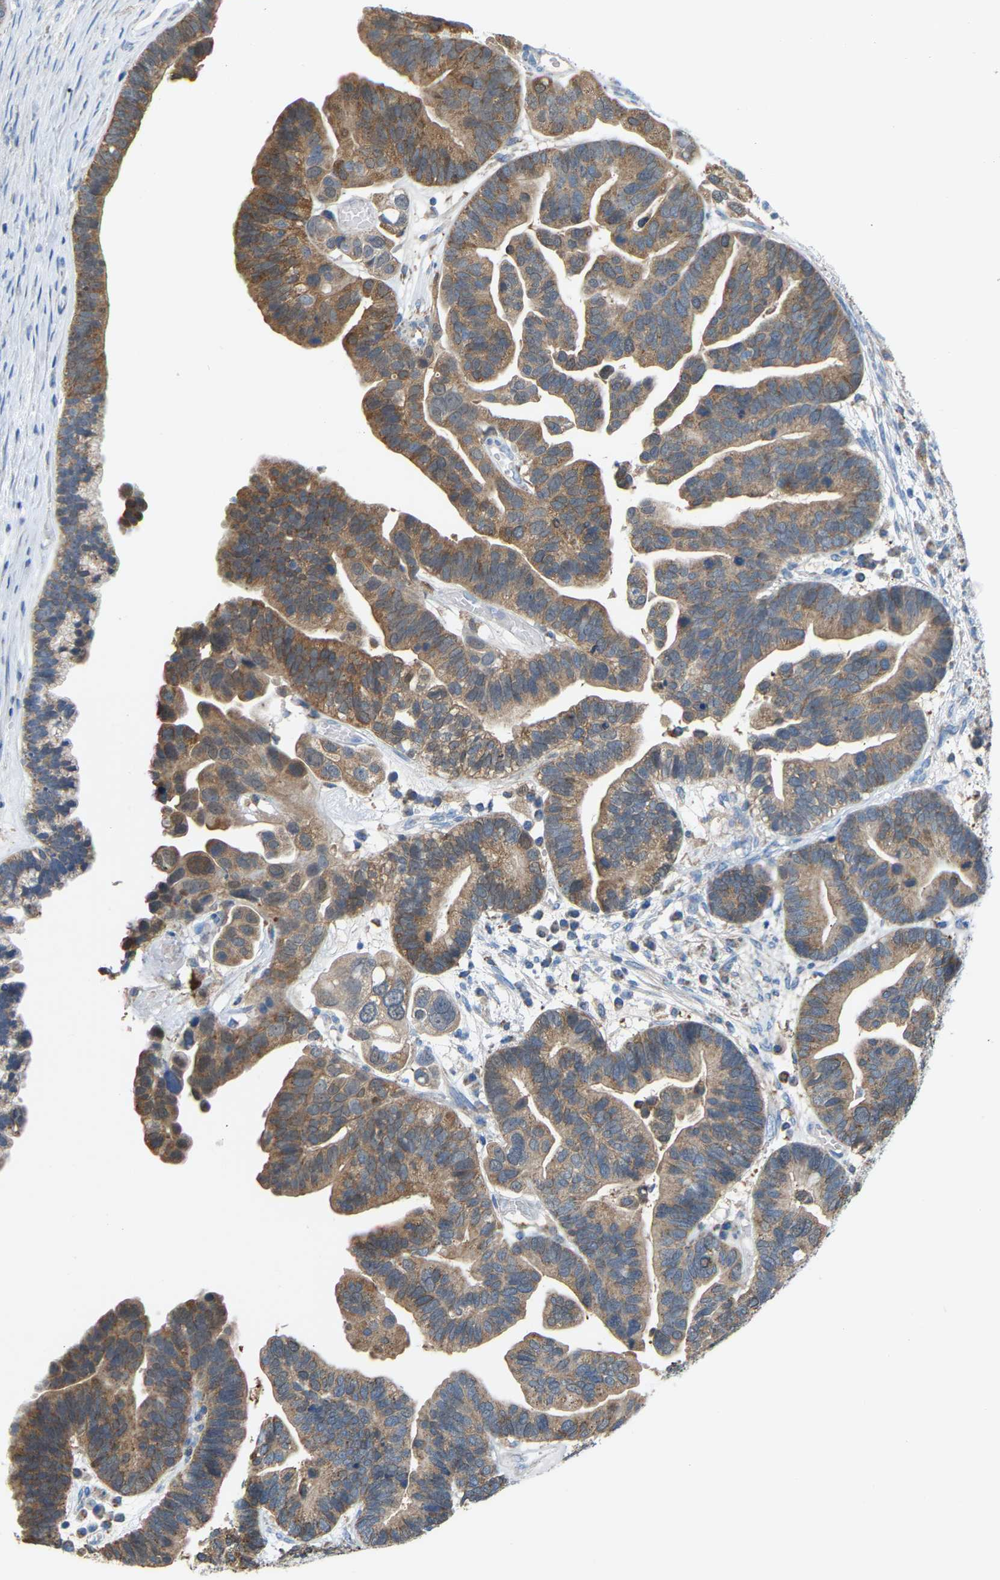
{"staining": {"intensity": "moderate", "quantity": ">75%", "location": "cytoplasmic/membranous"}, "tissue": "ovarian cancer", "cell_type": "Tumor cells", "image_type": "cancer", "snomed": [{"axis": "morphology", "description": "Cystadenocarcinoma, serous, NOS"}, {"axis": "topography", "description": "Ovary"}], "caption": "The immunohistochemical stain highlights moderate cytoplasmic/membranous expression in tumor cells of serous cystadenocarcinoma (ovarian) tissue.", "gene": "CROT", "patient": {"sex": "female", "age": 56}}